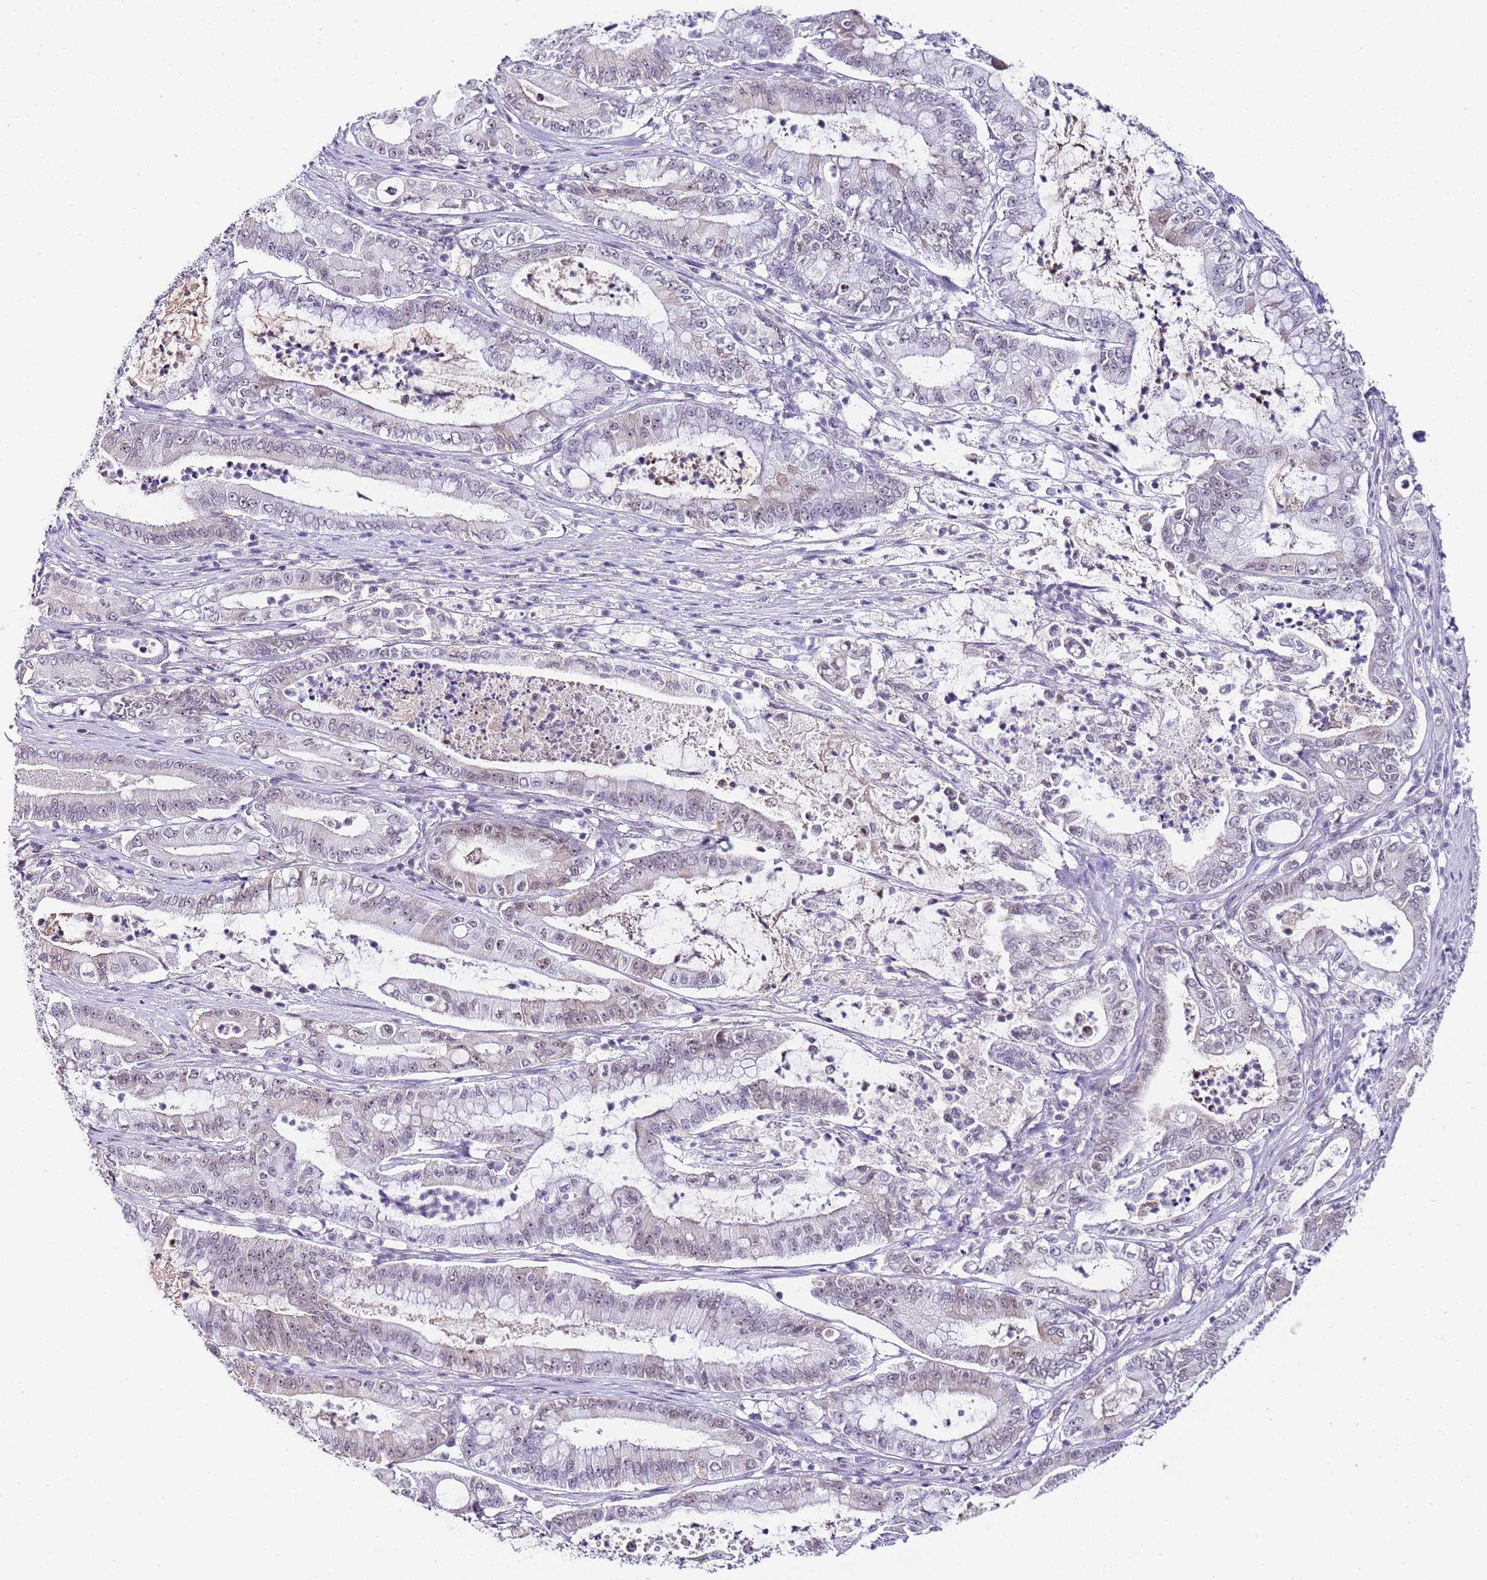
{"staining": {"intensity": "weak", "quantity": "25%-75%", "location": "nuclear"}, "tissue": "pancreatic cancer", "cell_type": "Tumor cells", "image_type": "cancer", "snomed": [{"axis": "morphology", "description": "Adenocarcinoma, NOS"}, {"axis": "topography", "description": "Pancreas"}], "caption": "Human pancreatic cancer (adenocarcinoma) stained with a brown dye demonstrates weak nuclear positive positivity in approximately 25%-75% of tumor cells.", "gene": "NOP56", "patient": {"sex": "male", "age": 71}}